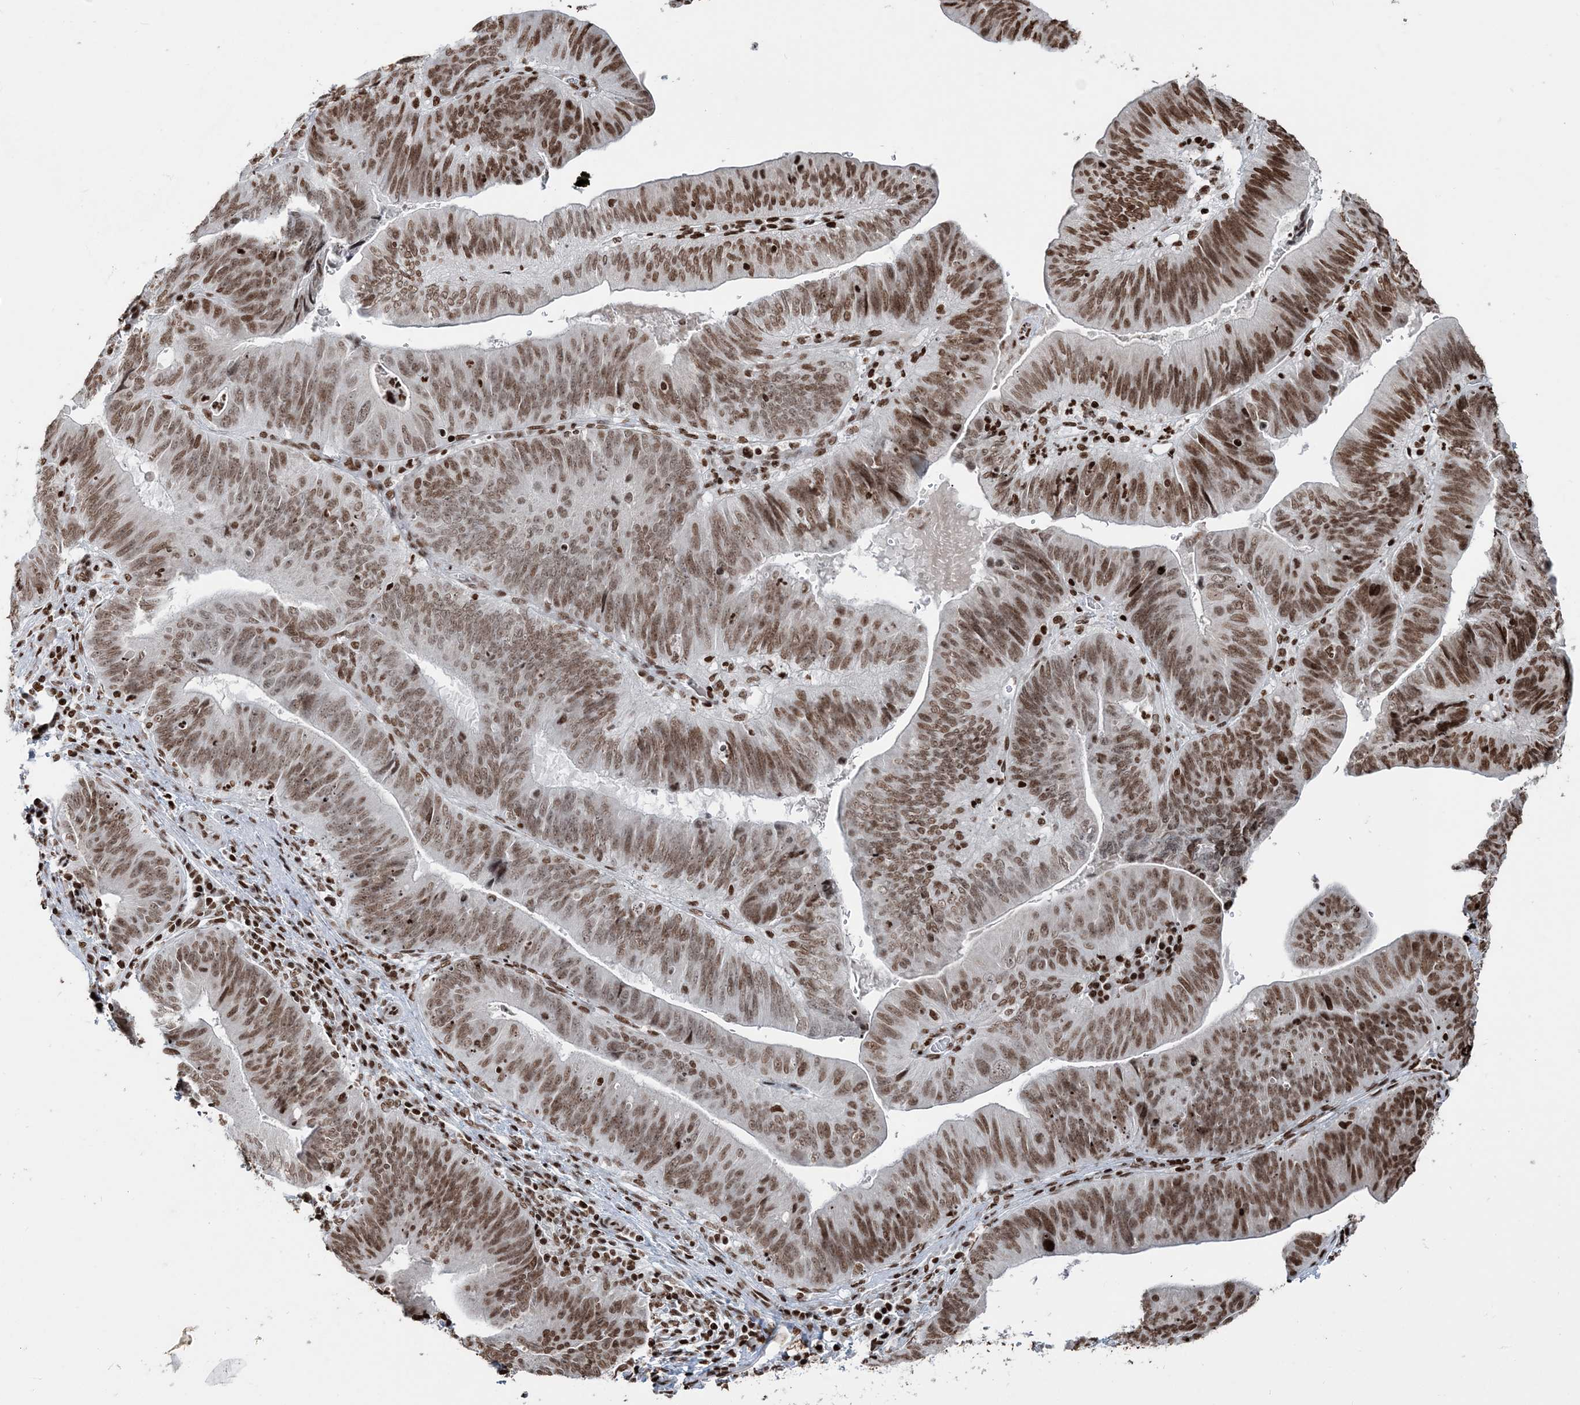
{"staining": {"intensity": "moderate", "quantity": ">75%", "location": "nuclear"}, "tissue": "pancreatic cancer", "cell_type": "Tumor cells", "image_type": "cancer", "snomed": [{"axis": "morphology", "description": "Adenocarcinoma, NOS"}, {"axis": "topography", "description": "Pancreas"}], "caption": "Adenocarcinoma (pancreatic) stained with immunohistochemistry (IHC) demonstrates moderate nuclear staining in approximately >75% of tumor cells.", "gene": "H3-3B", "patient": {"sex": "male", "age": 63}}